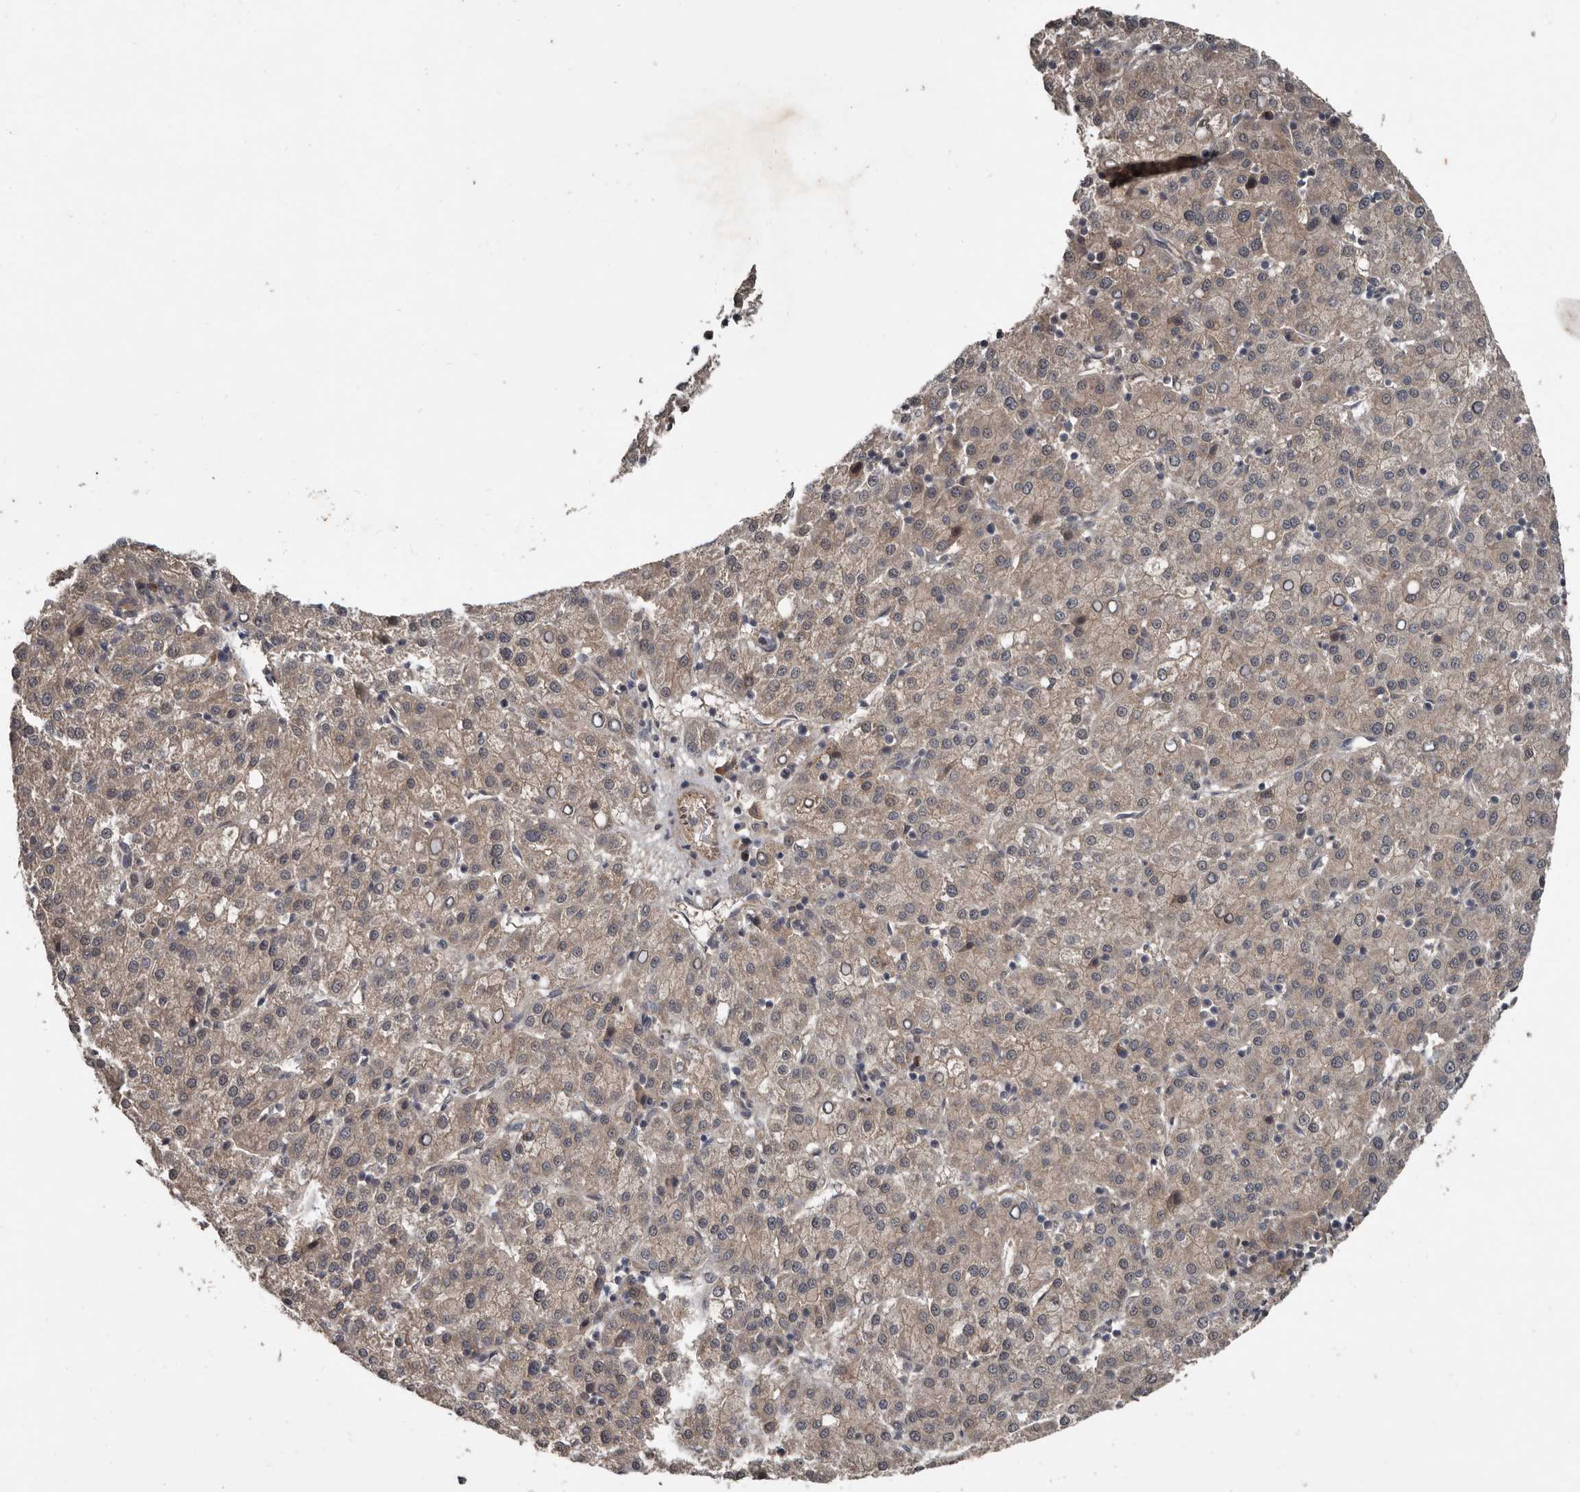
{"staining": {"intensity": "weak", "quantity": "<25%", "location": "cytoplasmic/membranous"}, "tissue": "liver cancer", "cell_type": "Tumor cells", "image_type": "cancer", "snomed": [{"axis": "morphology", "description": "Carcinoma, Hepatocellular, NOS"}, {"axis": "topography", "description": "Liver"}], "caption": "Hepatocellular carcinoma (liver) was stained to show a protein in brown. There is no significant expression in tumor cells.", "gene": "DNAJB4", "patient": {"sex": "female", "age": 58}}